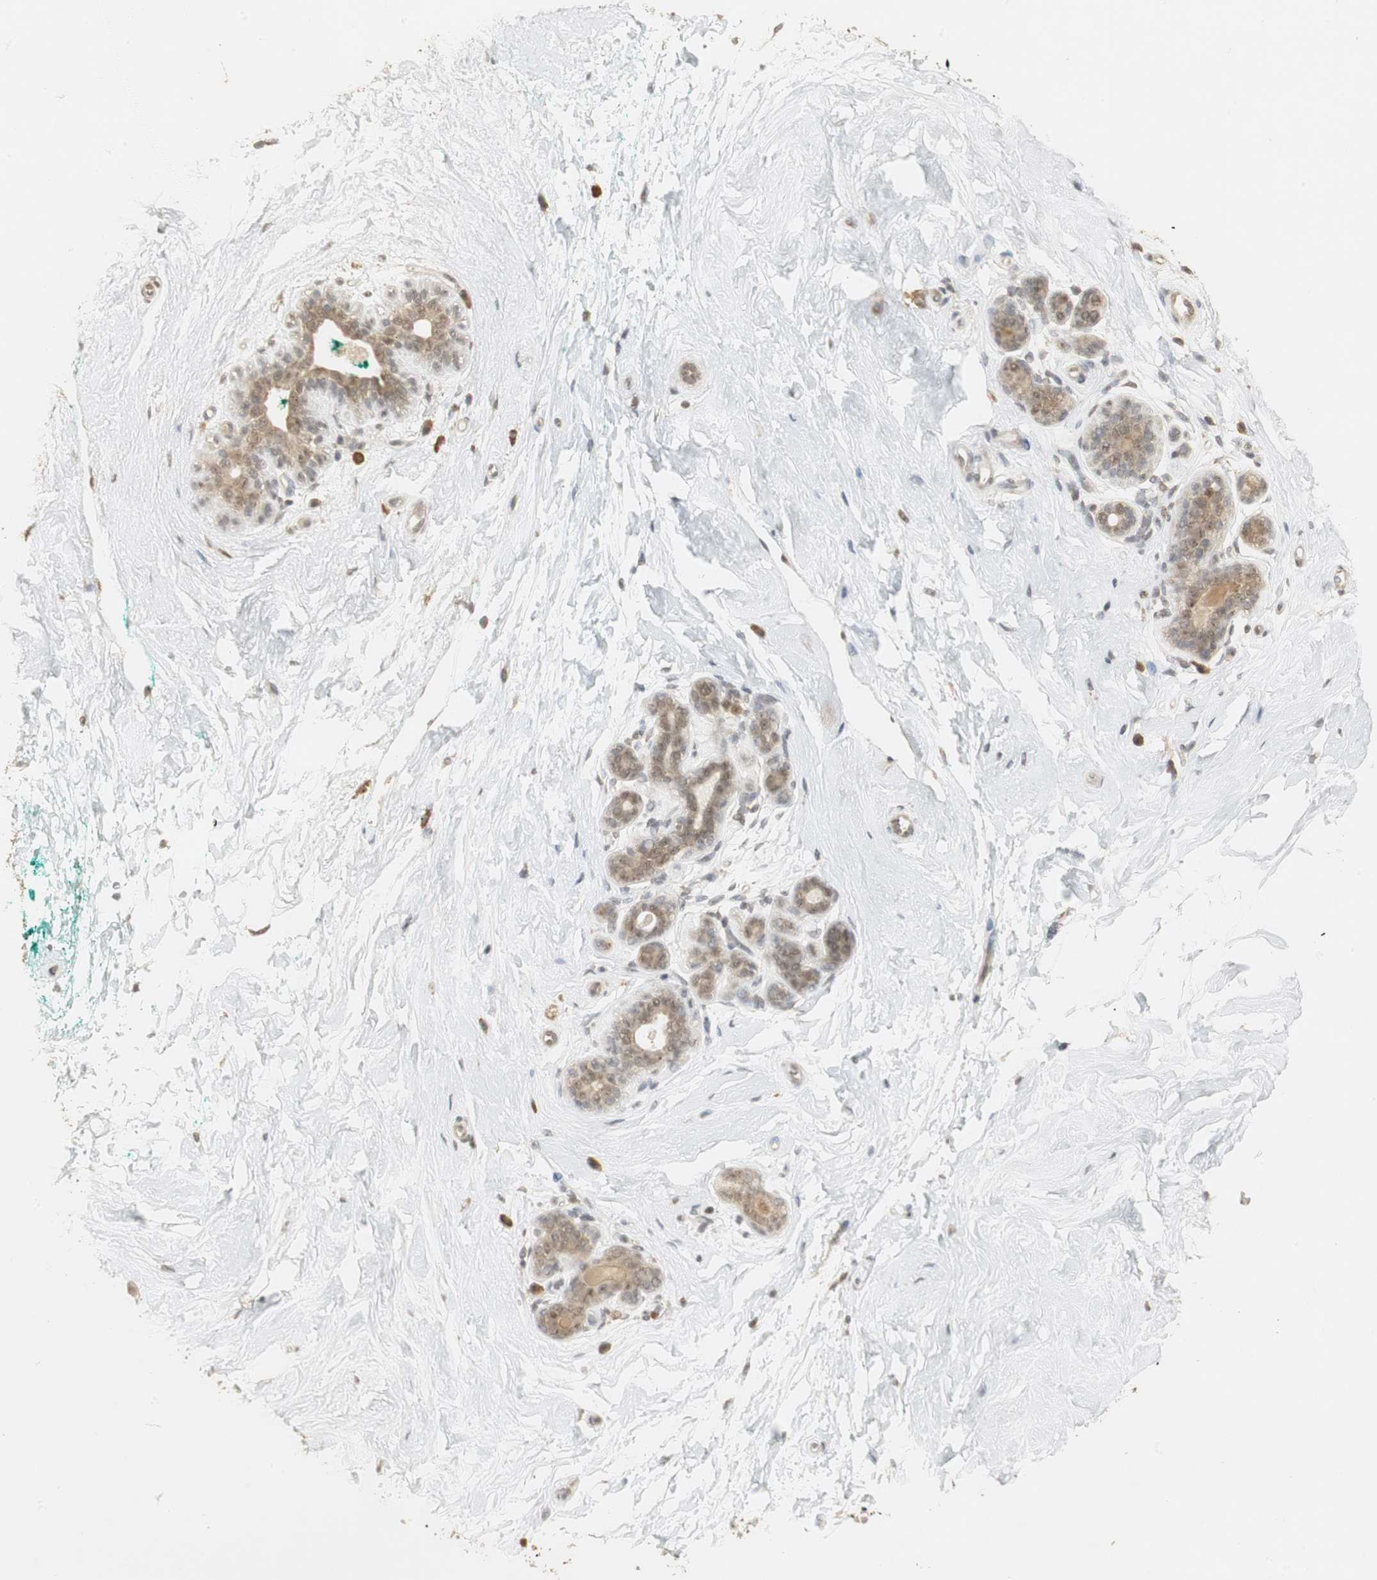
{"staining": {"intensity": "weak", "quantity": "25%-75%", "location": "cytoplasmic/membranous"}, "tissue": "breast", "cell_type": "Adipocytes", "image_type": "normal", "snomed": [{"axis": "morphology", "description": "Normal tissue, NOS"}, {"axis": "topography", "description": "Breast"}], "caption": "IHC micrograph of unremarkable human breast stained for a protein (brown), which demonstrates low levels of weak cytoplasmic/membranous positivity in approximately 25%-75% of adipocytes.", "gene": "ELOA", "patient": {"sex": "female", "age": 52}}